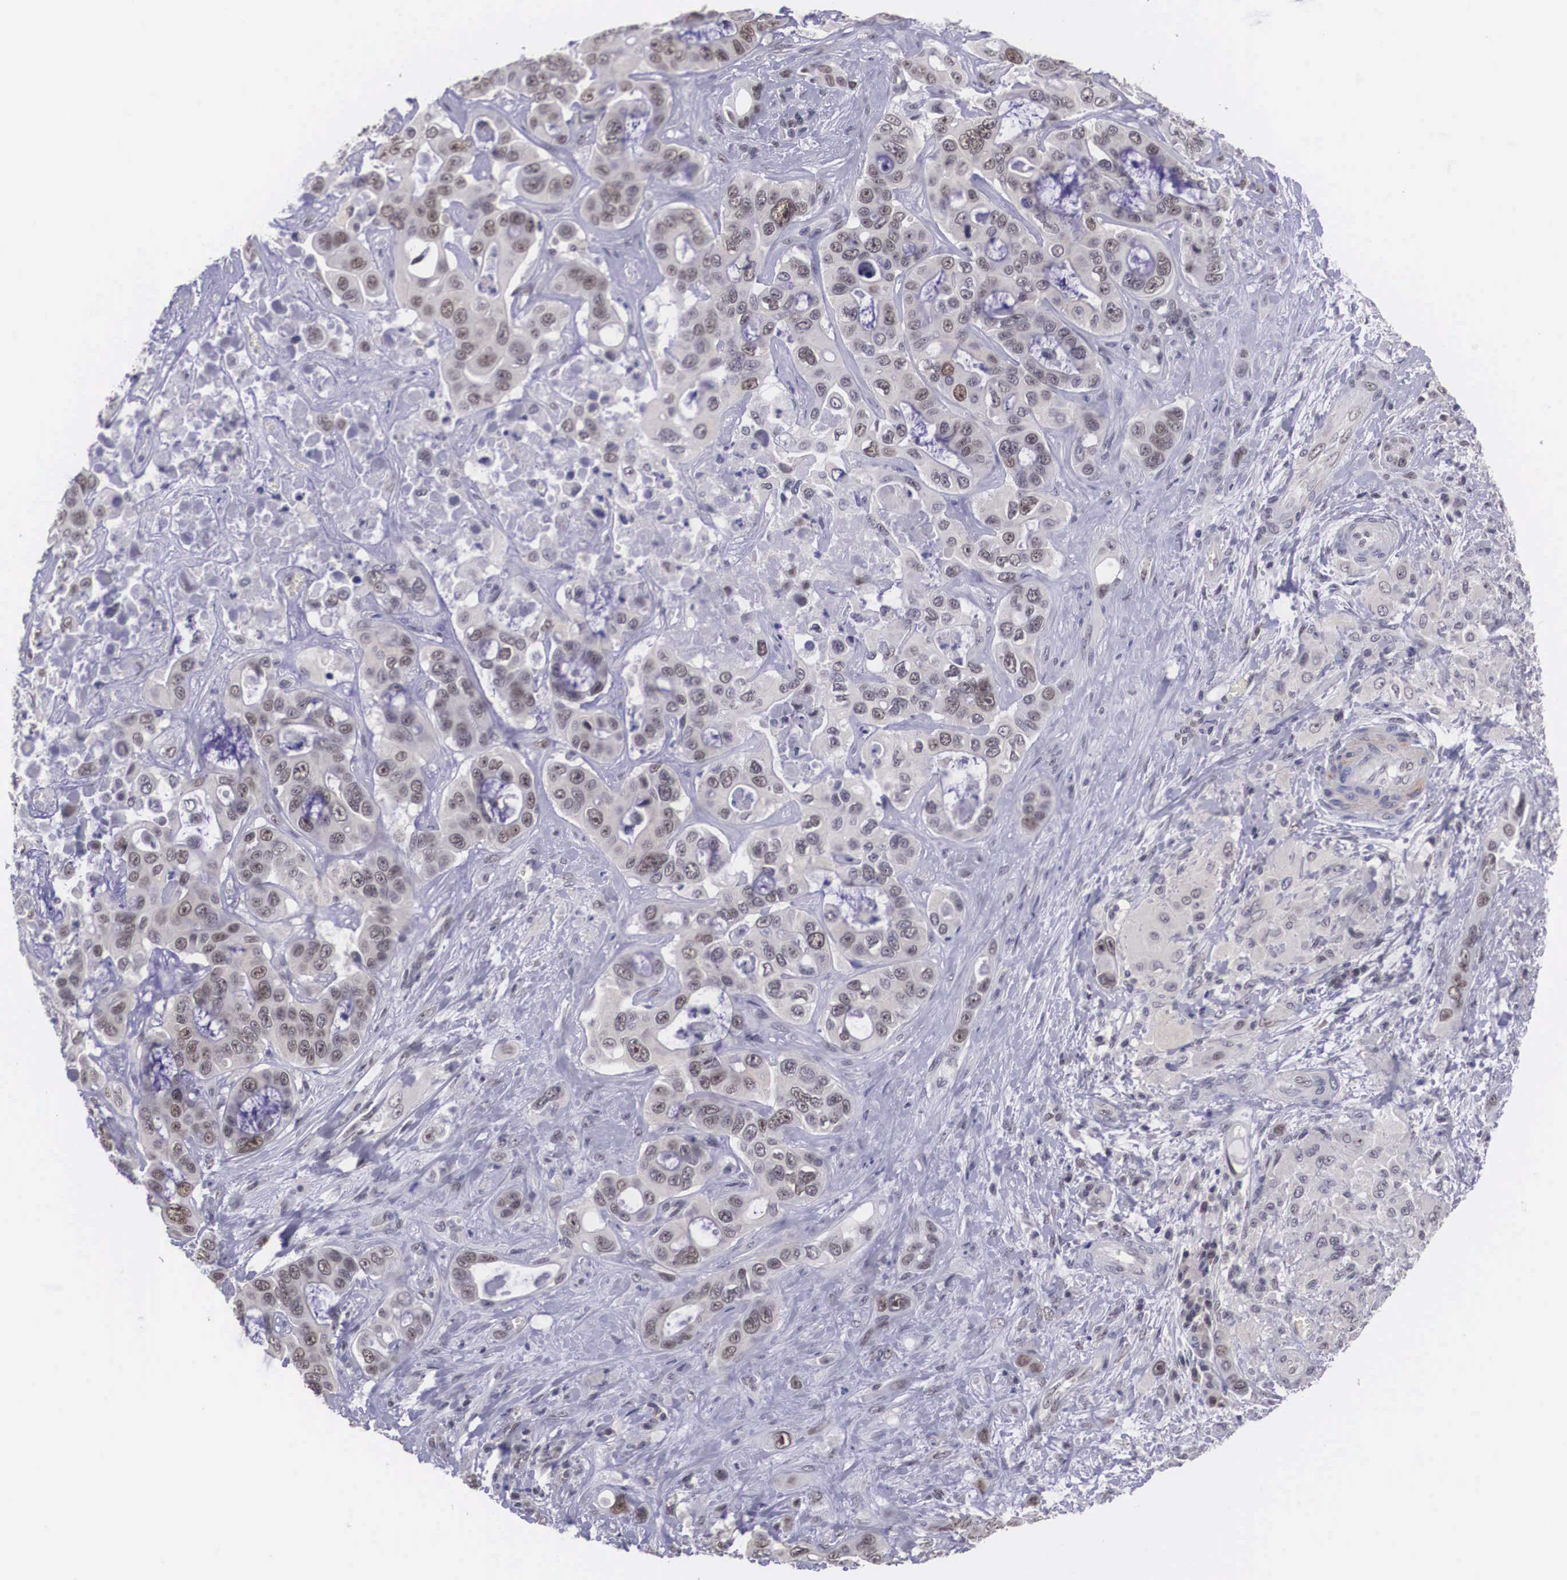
{"staining": {"intensity": "weak", "quantity": "25%-75%", "location": "nuclear"}, "tissue": "liver cancer", "cell_type": "Tumor cells", "image_type": "cancer", "snomed": [{"axis": "morphology", "description": "Cholangiocarcinoma"}, {"axis": "topography", "description": "Liver"}], "caption": "IHC photomicrograph of human liver cancer (cholangiocarcinoma) stained for a protein (brown), which reveals low levels of weak nuclear staining in about 25%-75% of tumor cells.", "gene": "ZNF275", "patient": {"sex": "female", "age": 79}}